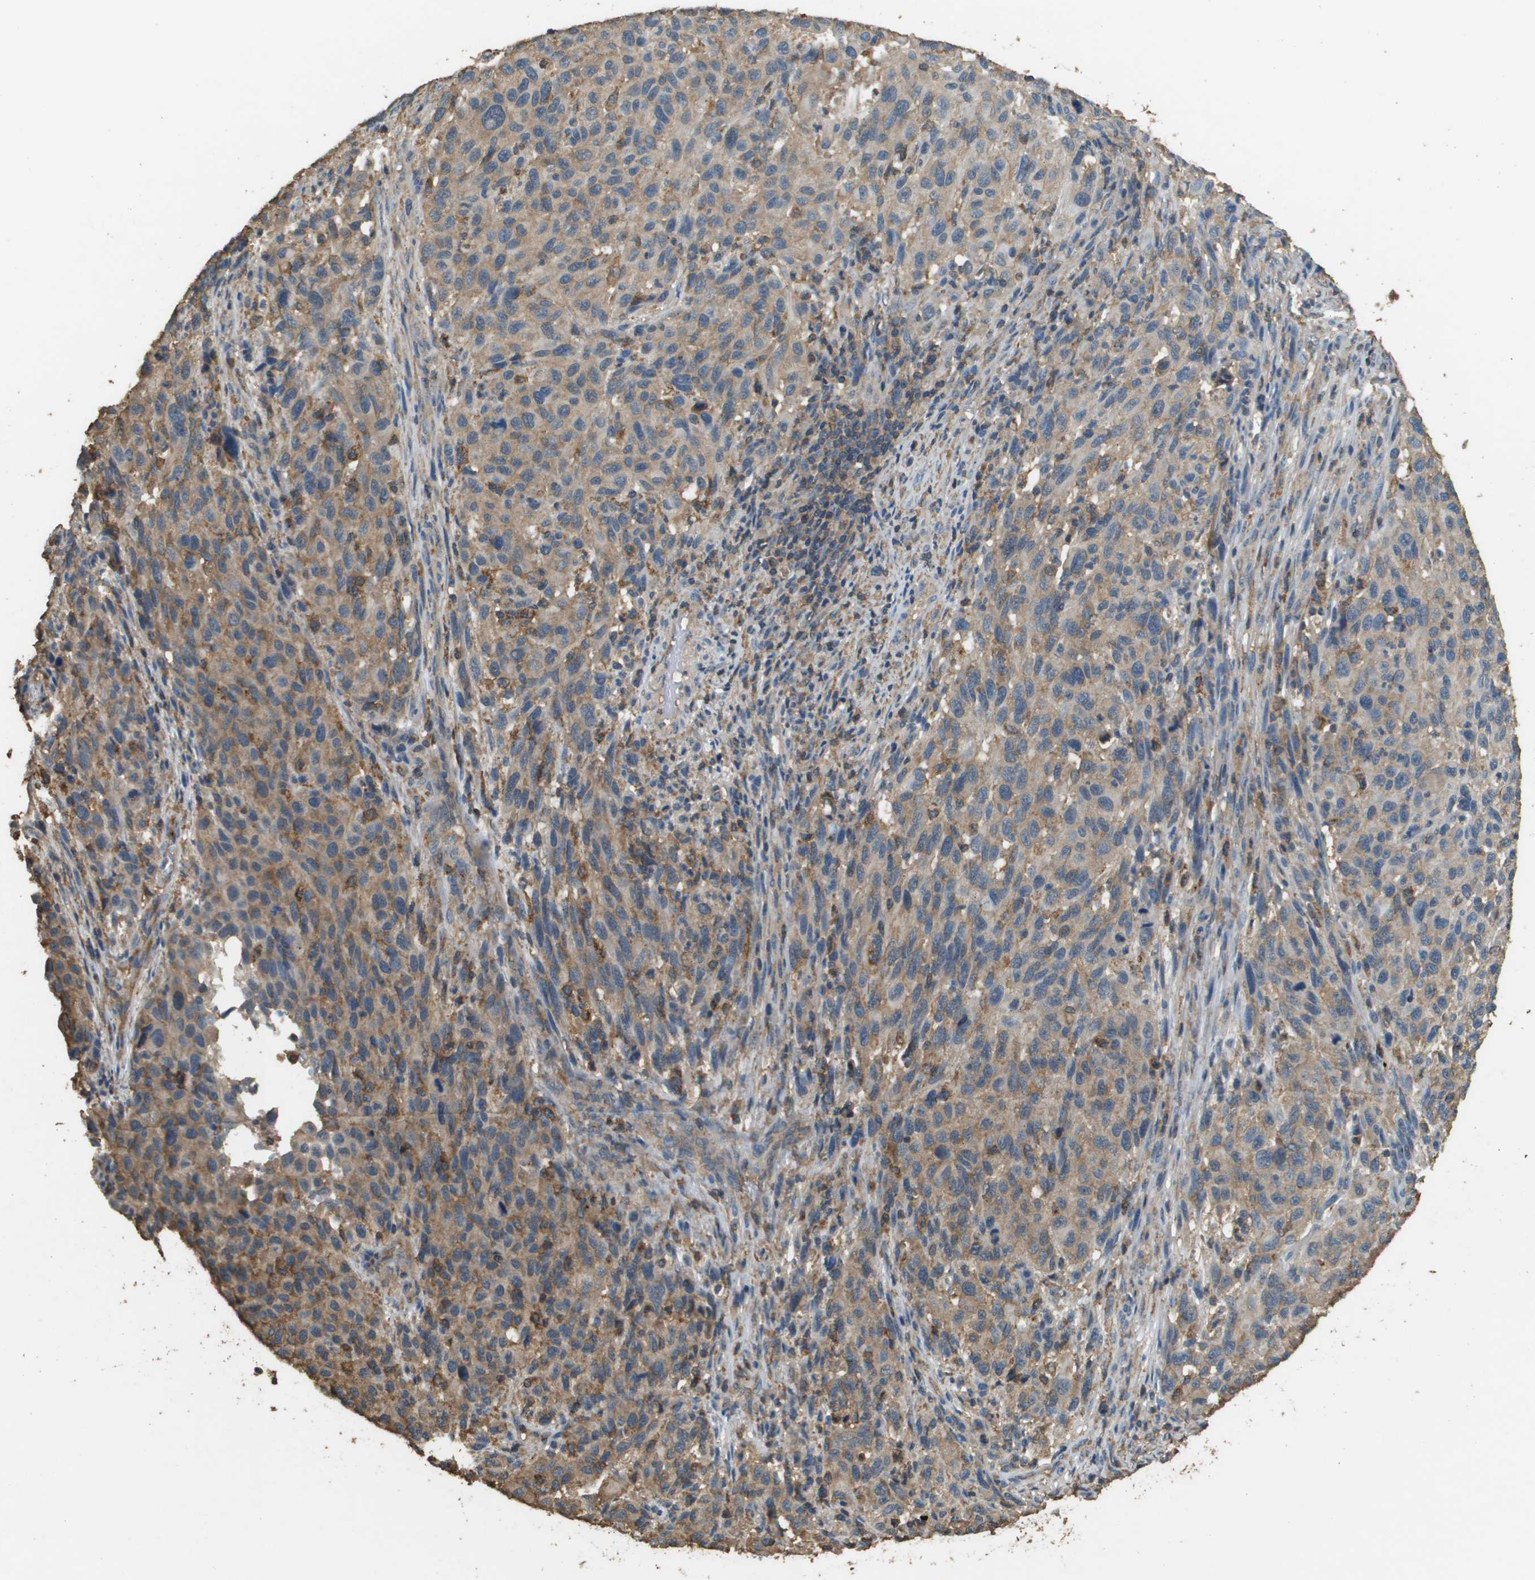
{"staining": {"intensity": "moderate", "quantity": "<25%", "location": "cytoplasmic/membranous"}, "tissue": "melanoma", "cell_type": "Tumor cells", "image_type": "cancer", "snomed": [{"axis": "morphology", "description": "Malignant melanoma, Metastatic site"}, {"axis": "topography", "description": "Lymph node"}], "caption": "Tumor cells display moderate cytoplasmic/membranous expression in about <25% of cells in melanoma.", "gene": "MS4A7", "patient": {"sex": "male", "age": 61}}